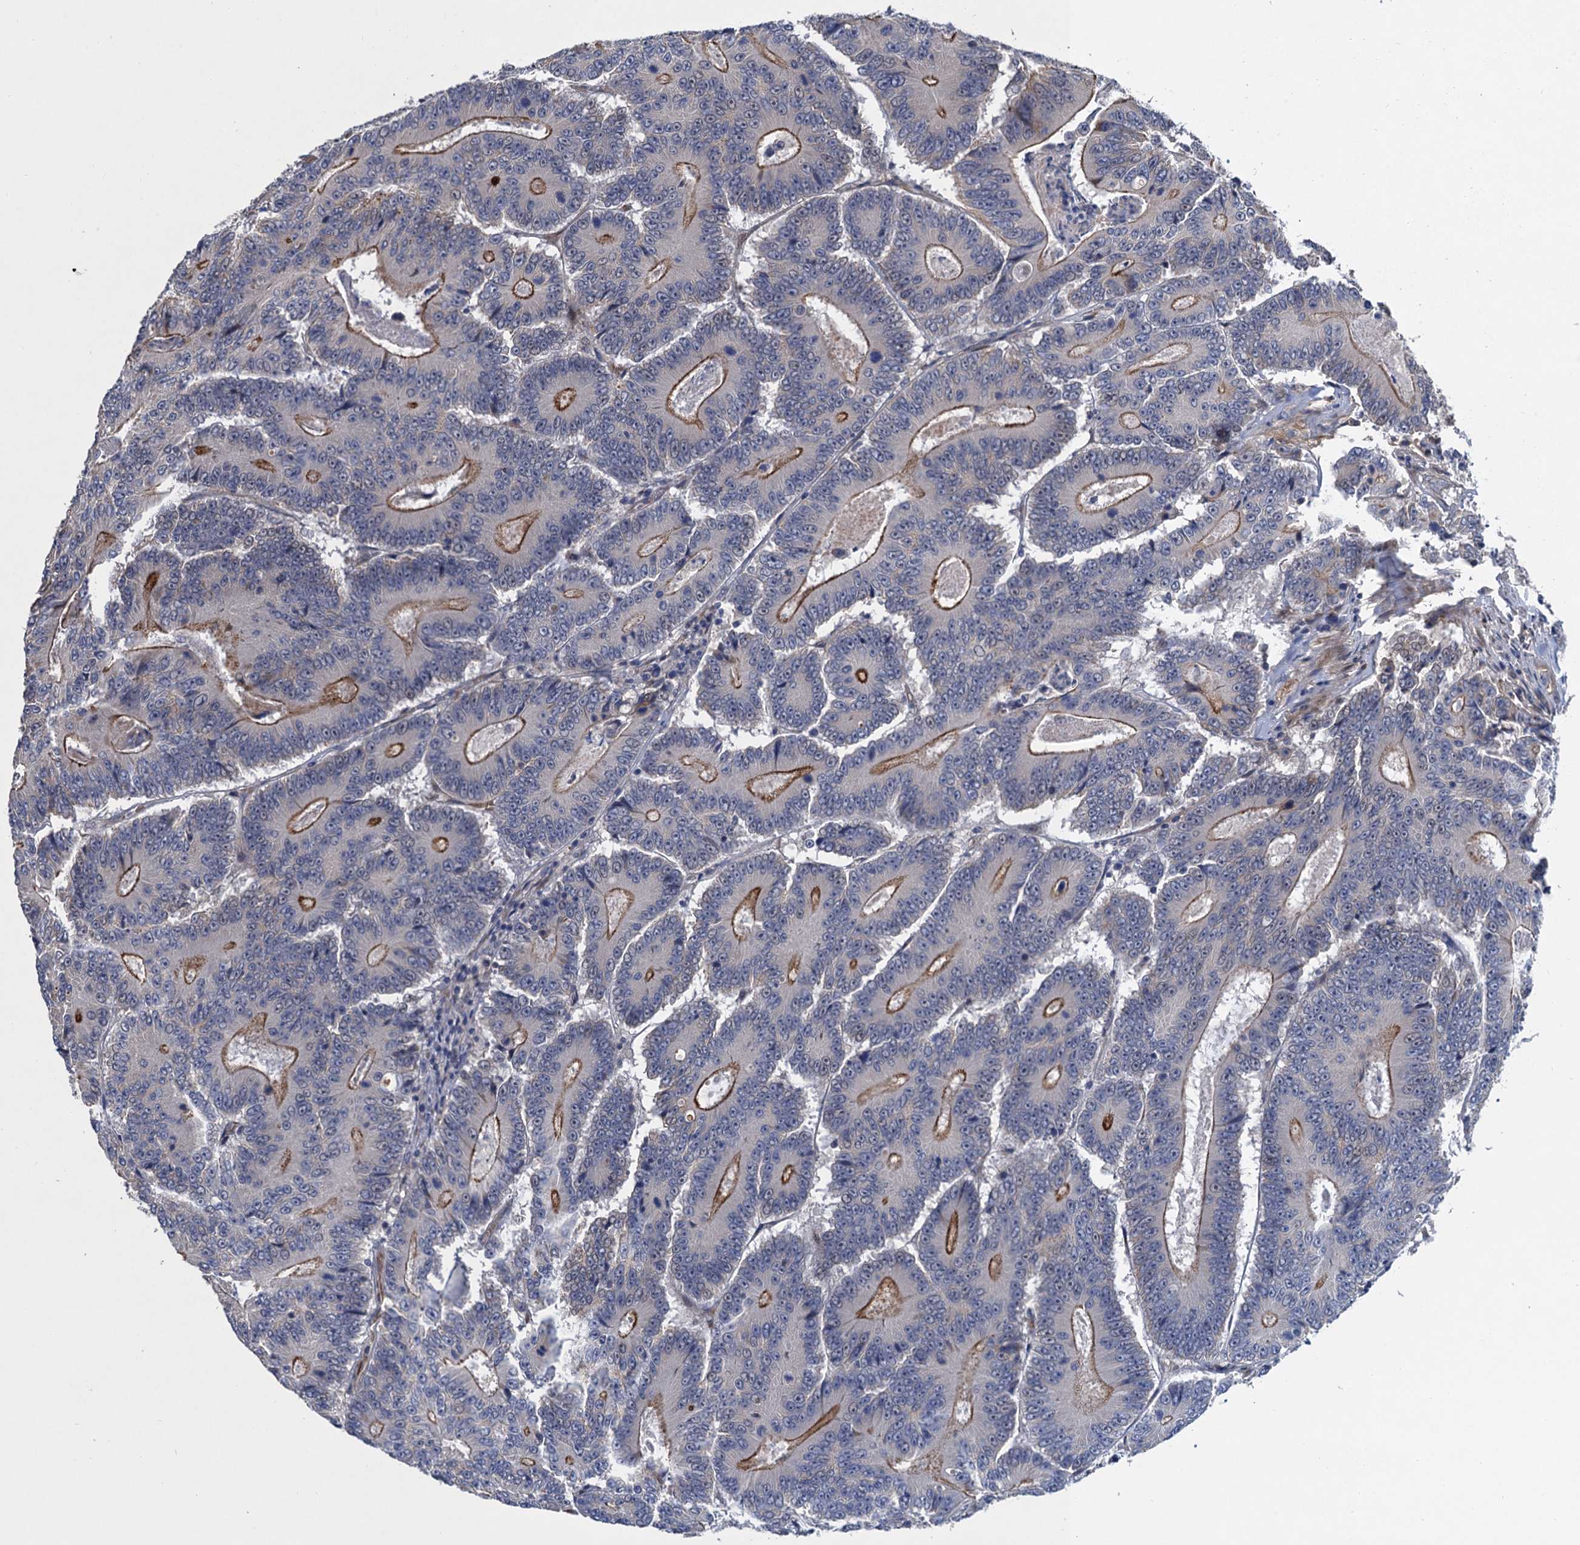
{"staining": {"intensity": "strong", "quantity": "<25%", "location": "cytoplasmic/membranous"}, "tissue": "colorectal cancer", "cell_type": "Tumor cells", "image_type": "cancer", "snomed": [{"axis": "morphology", "description": "Adenocarcinoma, NOS"}, {"axis": "topography", "description": "Colon"}], "caption": "Immunohistochemistry (IHC) of adenocarcinoma (colorectal) demonstrates medium levels of strong cytoplasmic/membranous positivity in about <25% of tumor cells. (Stains: DAB in brown, nuclei in blue, Microscopy: brightfield microscopy at high magnification).", "gene": "TRAF7", "patient": {"sex": "male", "age": 83}}